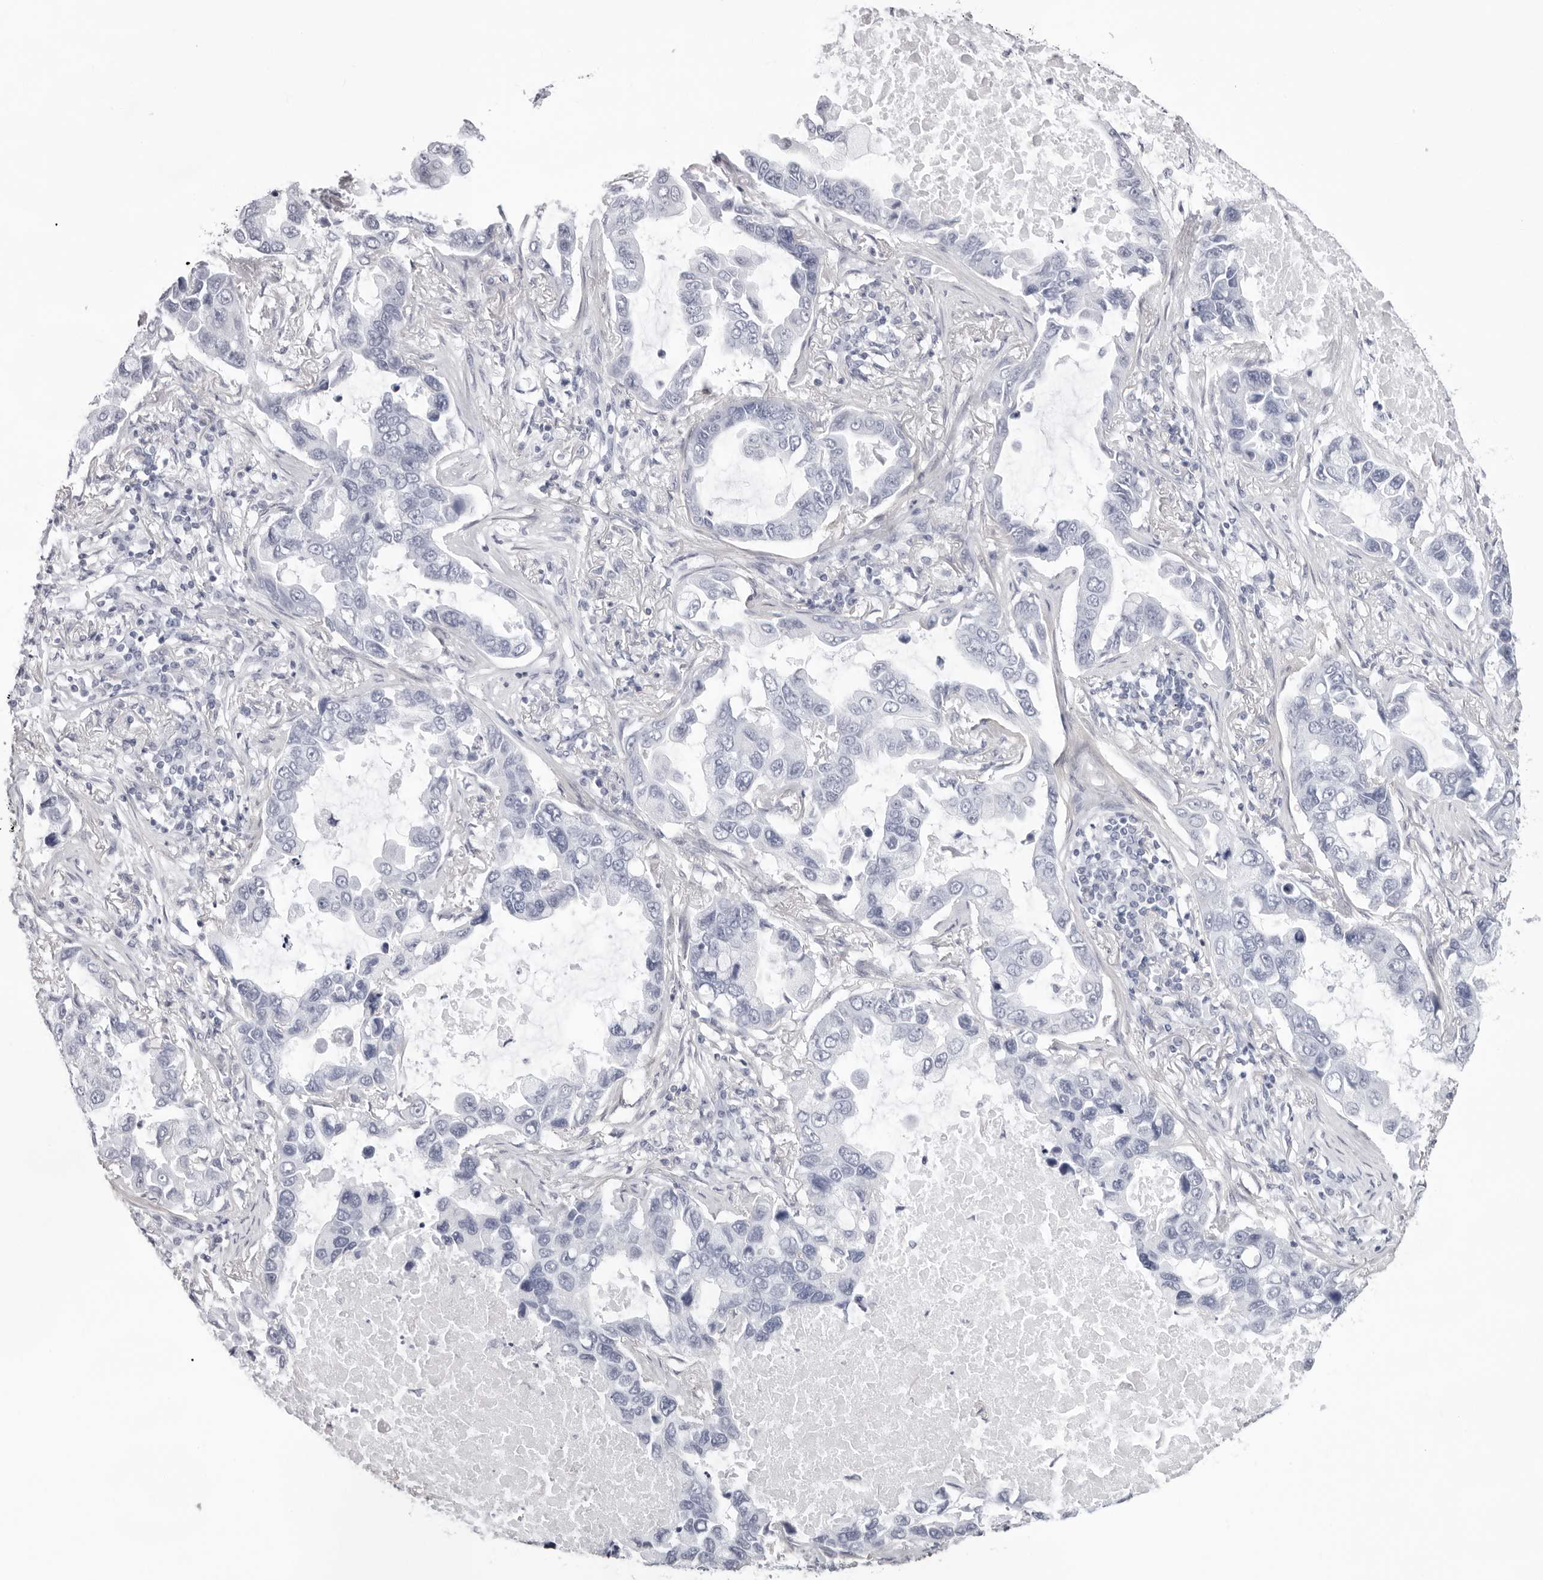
{"staining": {"intensity": "negative", "quantity": "none", "location": "none"}, "tissue": "lung cancer", "cell_type": "Tumor cells", "image_type": "cancer", "snomed": [{"axis": "morphology", "description": "Adenocarcinoma, NOS"}, {"axis": "topography", "description": "Lung"}], "caption": "This is an immunohistochemistry histopathology image of human lung adenocarcinoma. There is no expression in tumor cells.", "gene": "INSL3", "patient": {"sex": "male", "age": 64}}